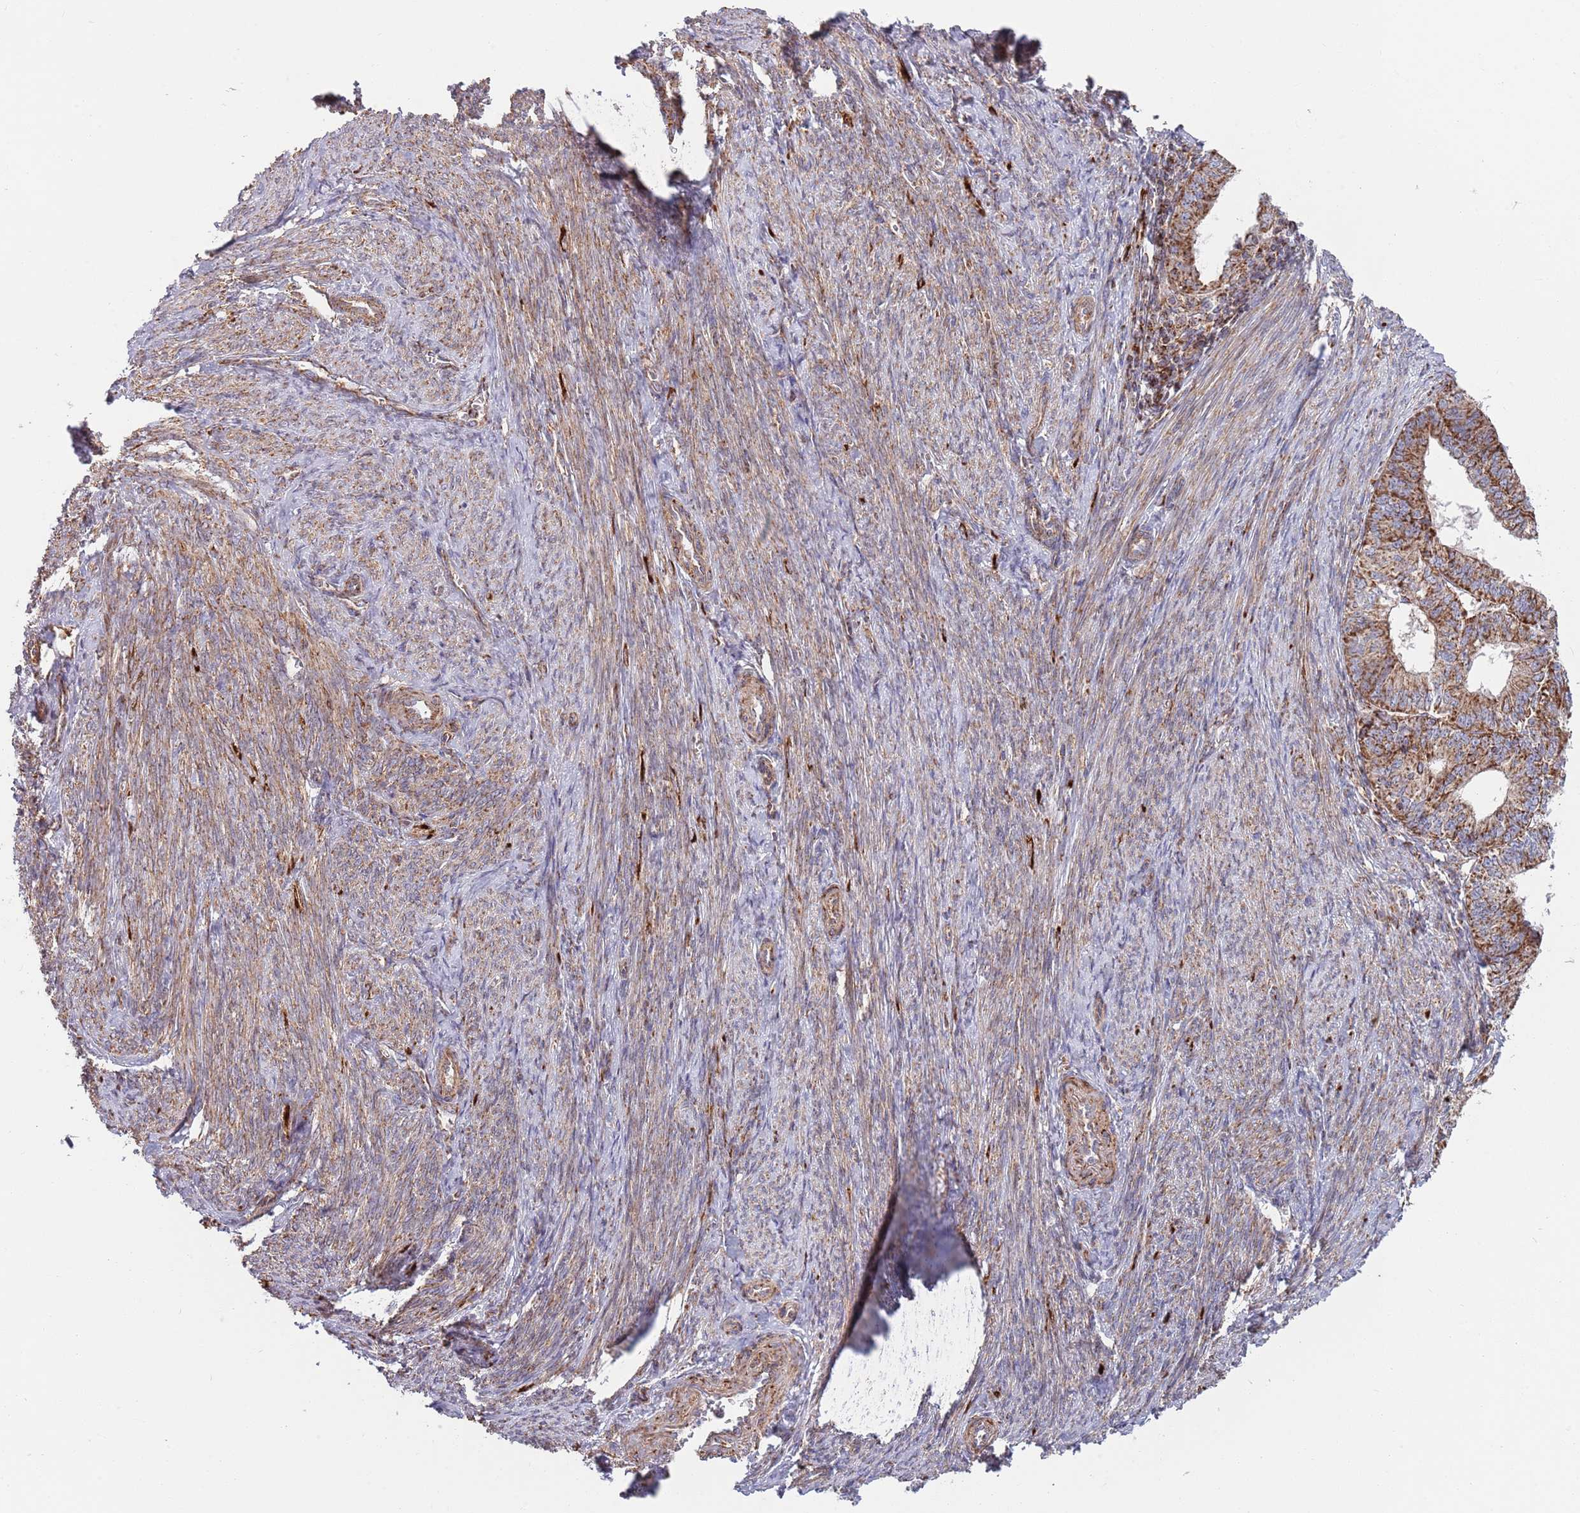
{"staining": {"intensity": "strong", "quantity": ">75%", "location": "cytoplasmic/membranous"}, "tissue": "endometrial cancer", "cell_type": "Tumor cells", "image_type": "cancer", "snomed": [{"axis": "morphology", "description": "Adenocarcinoma, NOS"}, {"axis": "topography", "description": "Endometrium"}], "caption": "IHC micrograph of endometrial cancer stained for a protein (brown), which exhibits high levels of strong cytoplasmic/membranous staining in about >75% of tumor cells.", "gene": "ATP5PD", "patient": {"sex": "female", "age": 56}}